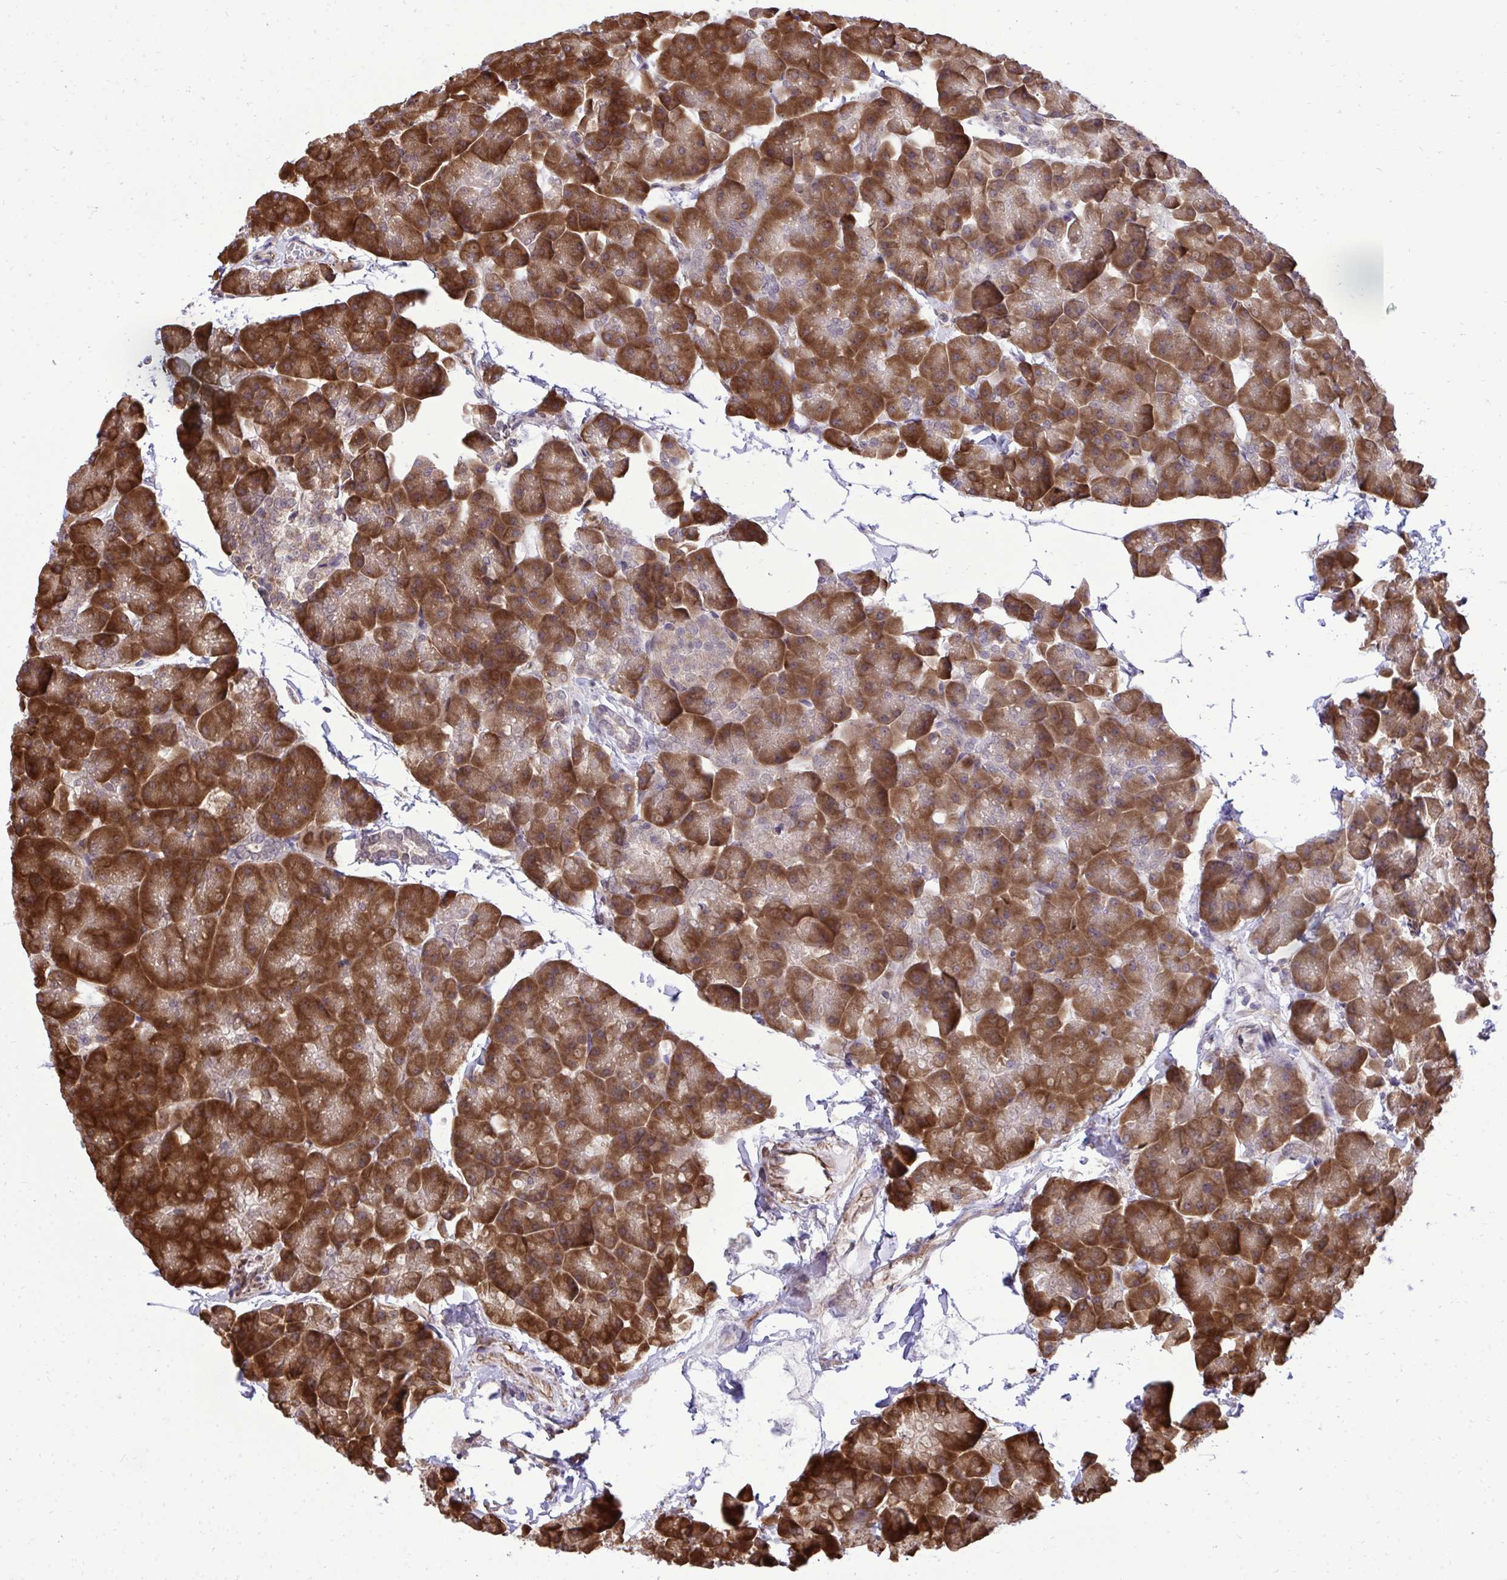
{"staining": {"intensity": "strong", "quantity": ">75%", "location": "cytoplasmic/membranous,nuclear"}, "tissue": "pancreas", "cell_type": "Exocrine glandular cells", "image_type": "normal", "snomed": [{"axis": "morphology", "description": "Normal tissue, NOS"}, {"axis": "topography", "description": "Pancreas"}], "caption": "This is a photomicrograph of immunohistochemistry staining of normal pancreas, which shows strong positivity in the cytoplasmic/membranous,nuclear of exocrine glandular cells.", "gene": "RPS15", "patient": {"sex": "male", "age": 35}}